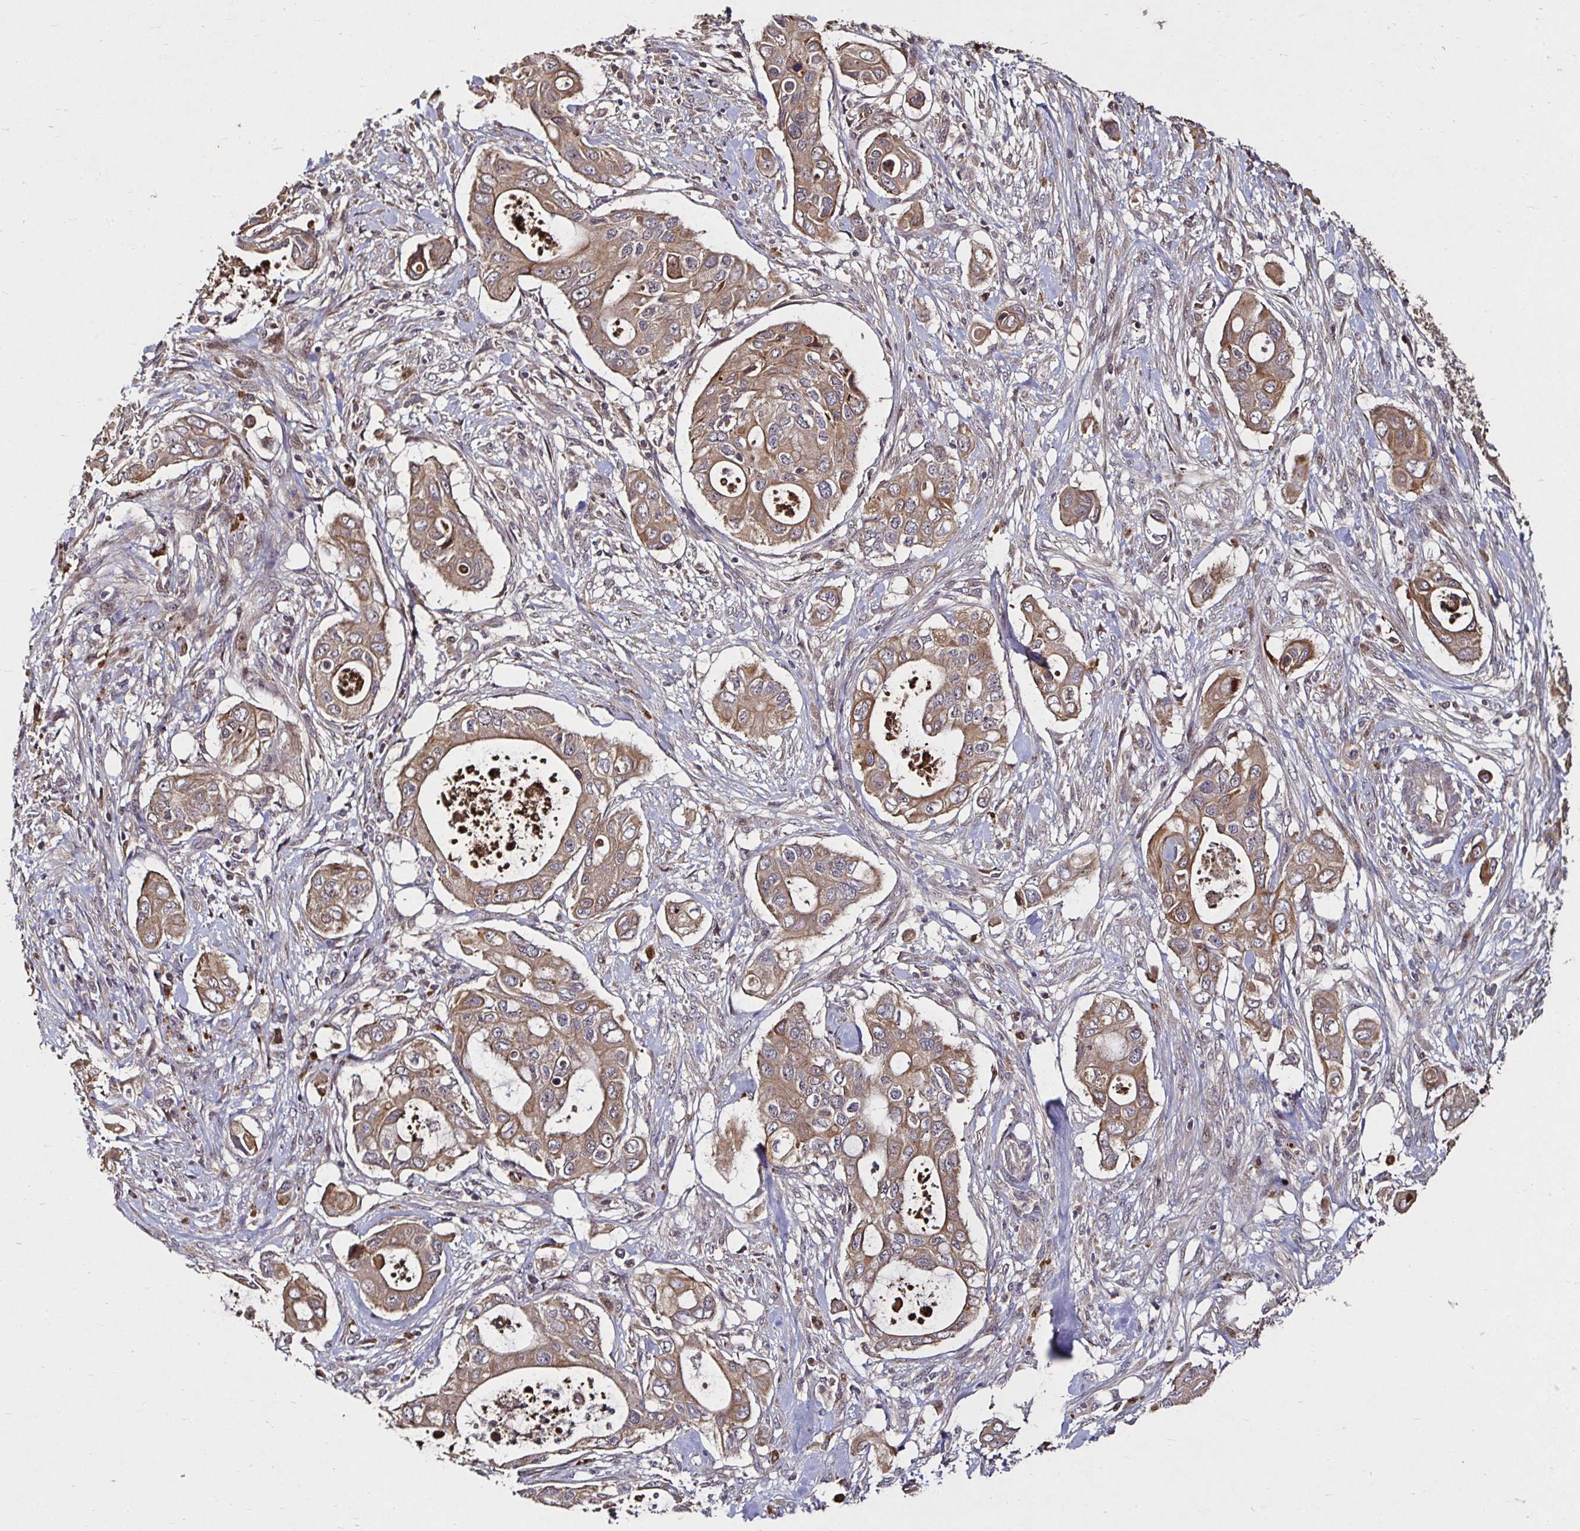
{"staining": {"intensity": "moderate", "quantity": ">75%", "location": "cytoplasmic/membranous"}, "tissue": "pancreatic cancer", "cell_type": "Tumor cells", "image_type": "cancer", "snomed": [{"axis": "morphology", "description": "Adenocarcinoma, NOS"}, {"axis": "topography", "description": "Pancreas"}], "caption": "Human pancreatic adenocarcinoma stained for a protein (brown) reveals moderate cytoplasmic/membranous positive positivity in approximately >75% of tumor cells.", "gene": "SMYD3", "patient": {"sex": "female", "age": 63}}